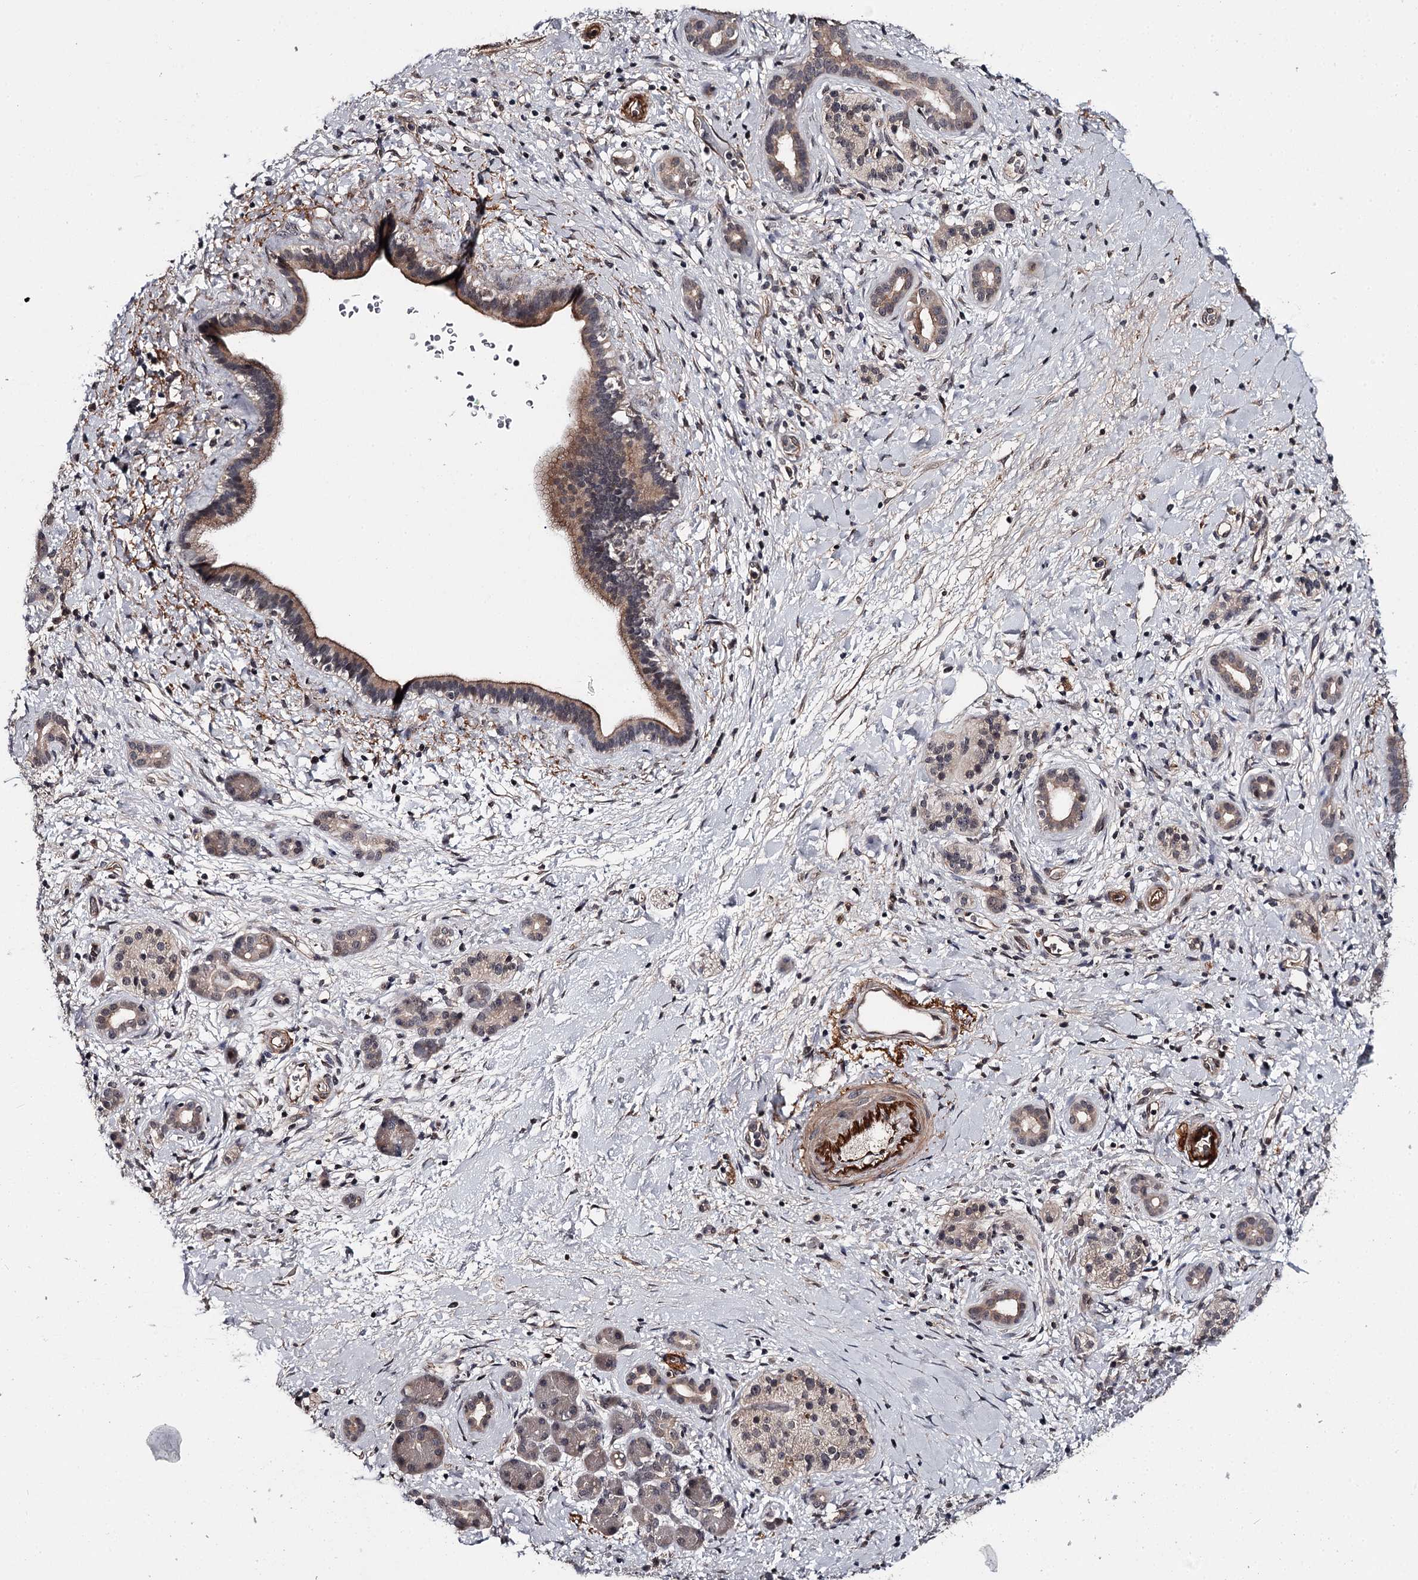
{"staining": {"intensity": "moderate", "quantity": "25%-75%", "location": "cytoplasmic/membranous"}, "tissue": "pancreatic cancer", "cell_type": "Tumor cells", "image_type": "cancer", "snomed": [{"axis": "morphology", "description": "Normal tissue, NOS"}, {"axis": "morphology", "description": "Adenocarcinoma, NOS"}, {"axis": "topography", "description": "Pancreas"}, {"axis": "topography", "description": "Peripheral nerve tissue"}], "caption": "Approximately 25%-75% of tumor cells in pancreatic adenocarcinoma exhibit moderate cytoplasmic/membranous protein expression as visualized by brown immunohistochemical staining.", "gene": "CWF19L2", "patient": {"sex": "female", "age": 77}}